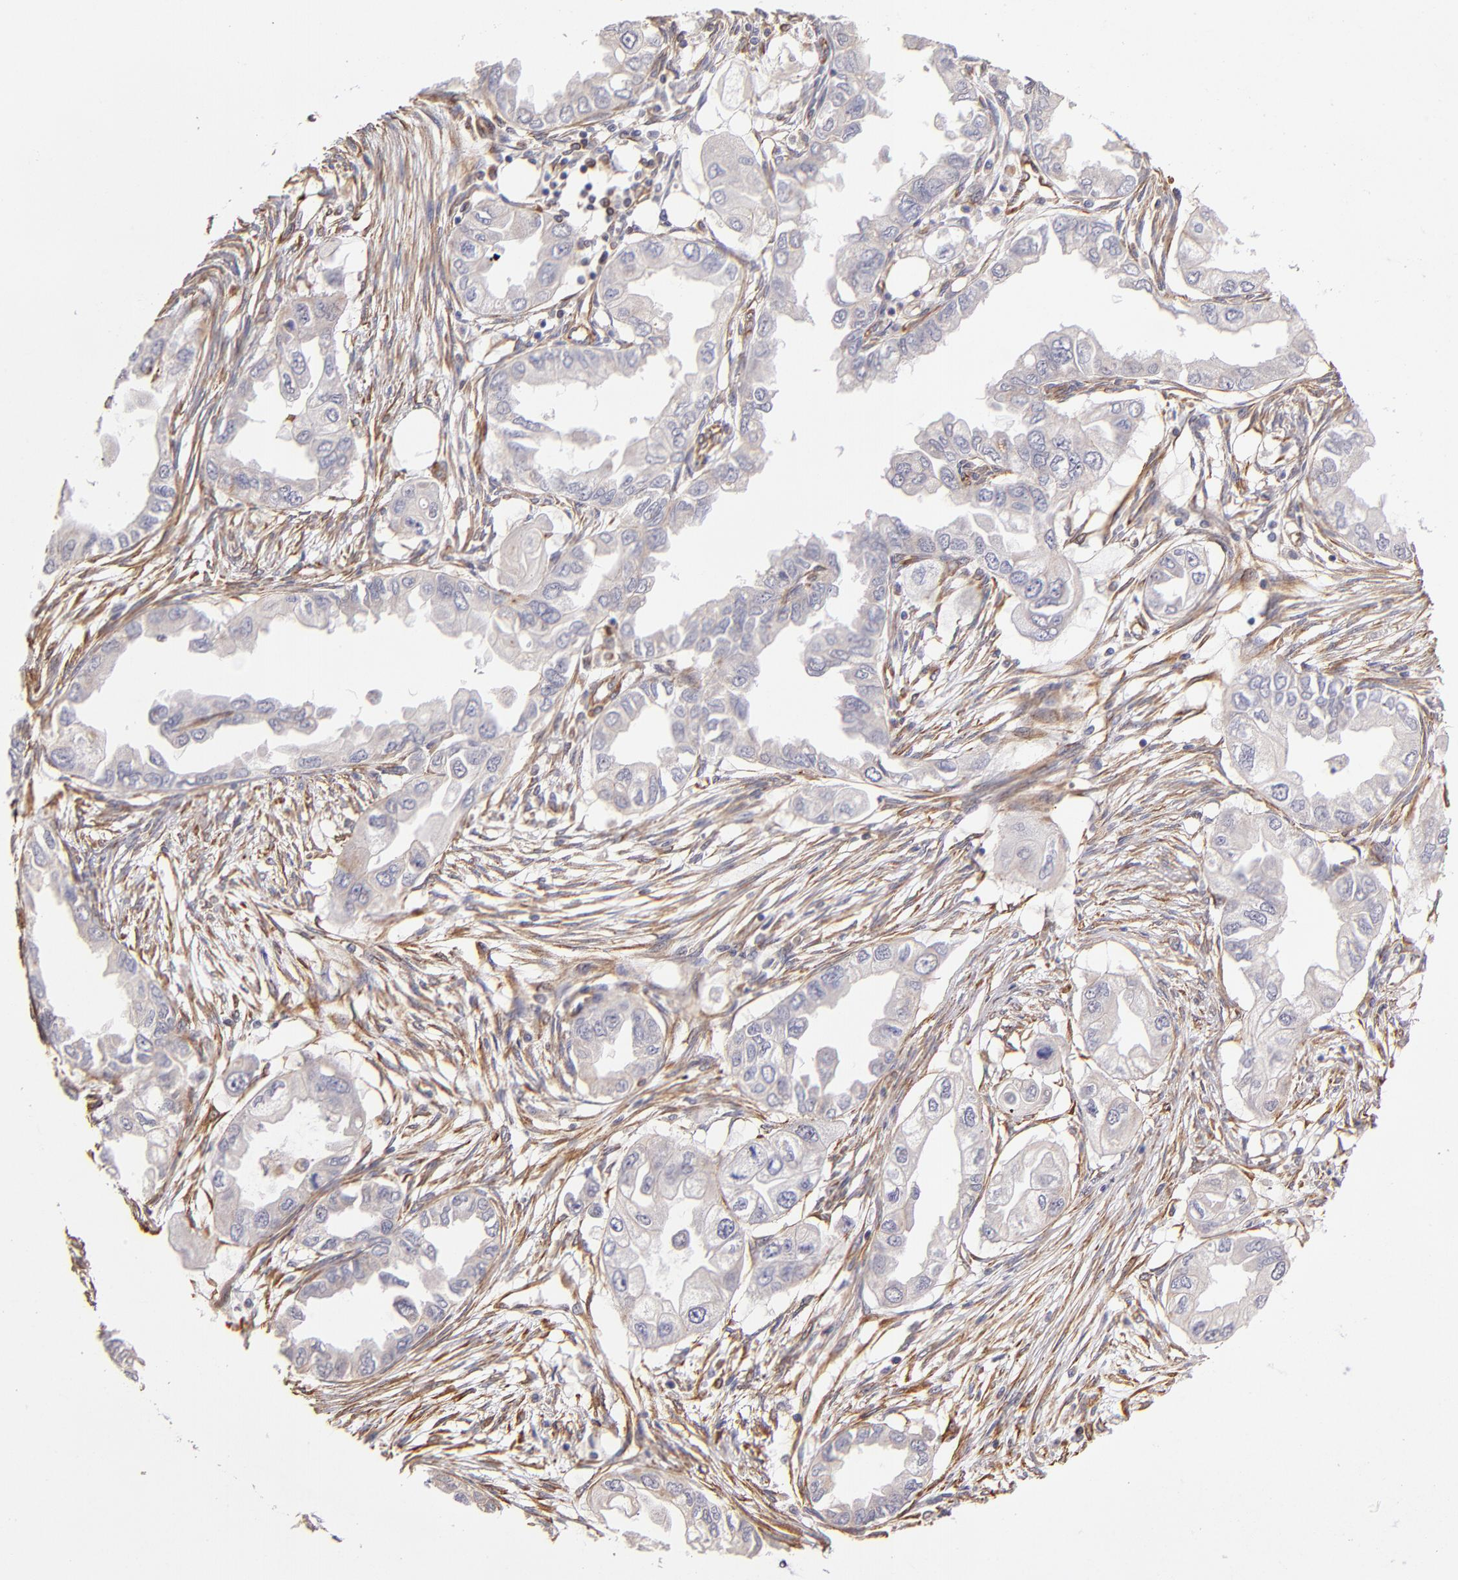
{"staining": {"intensity": "negative", "quantity": "none", "location": "none"}, "tissue": "endometrial cancer", "cell_type": "Tumor cells", "image_type": "cancer", "snomed": [{"axis": "morphology", "description": "Adenocarcinoma, NOS"}, {"axis": "topography", "description": "Endometrium"}], "caption": "DAB (3,3'-diaminobenzidine) immunohistochemical staining of human endometrial cancer displays no significant expression in tumor cells.", "gene": "ABCC1", "patient": {"sex": "female", "age": 67}}